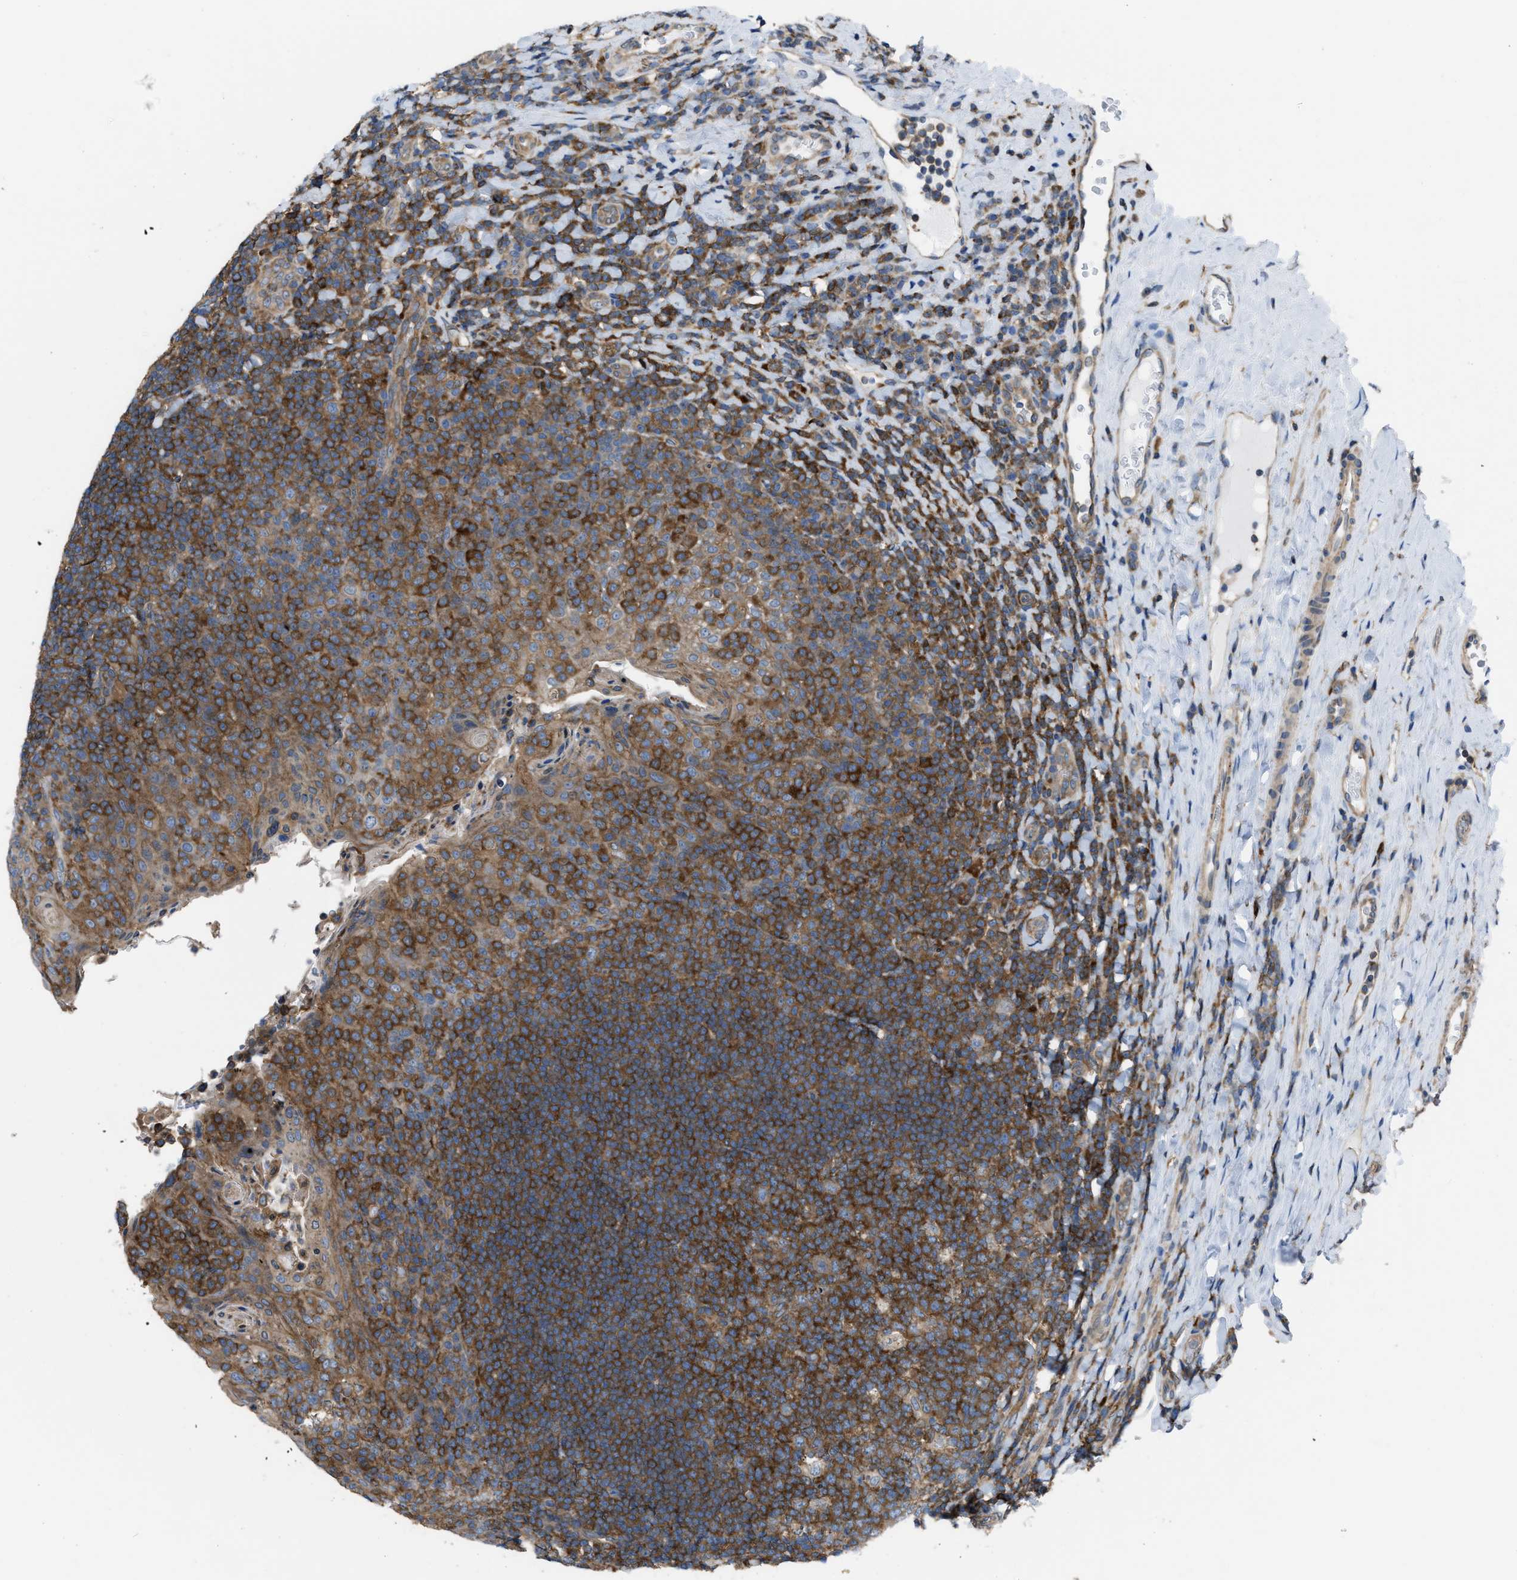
{"staining": {"intensity": "strong", "quantity": ">75%", "location": "cytoplasmic/membranous"}, "tissue": "tonsil", "cell_type": "Germinal center cells", "image_type": "normal", "snomed": [{"axis": "morphology", "description": "Normal tissue, NOS"}, {"axis": "topography", "description": "Tonsil"}], "caption": "Germinal center cells exhibit high levels of strong cytoplasmic/membranous positivity in about >75% of cells in normal human tonsil. (Brightfield microscopy of DAB IHC at high magnification).", "gene": "MYO18A", "patient": {"sex": "male", "age": 17}}